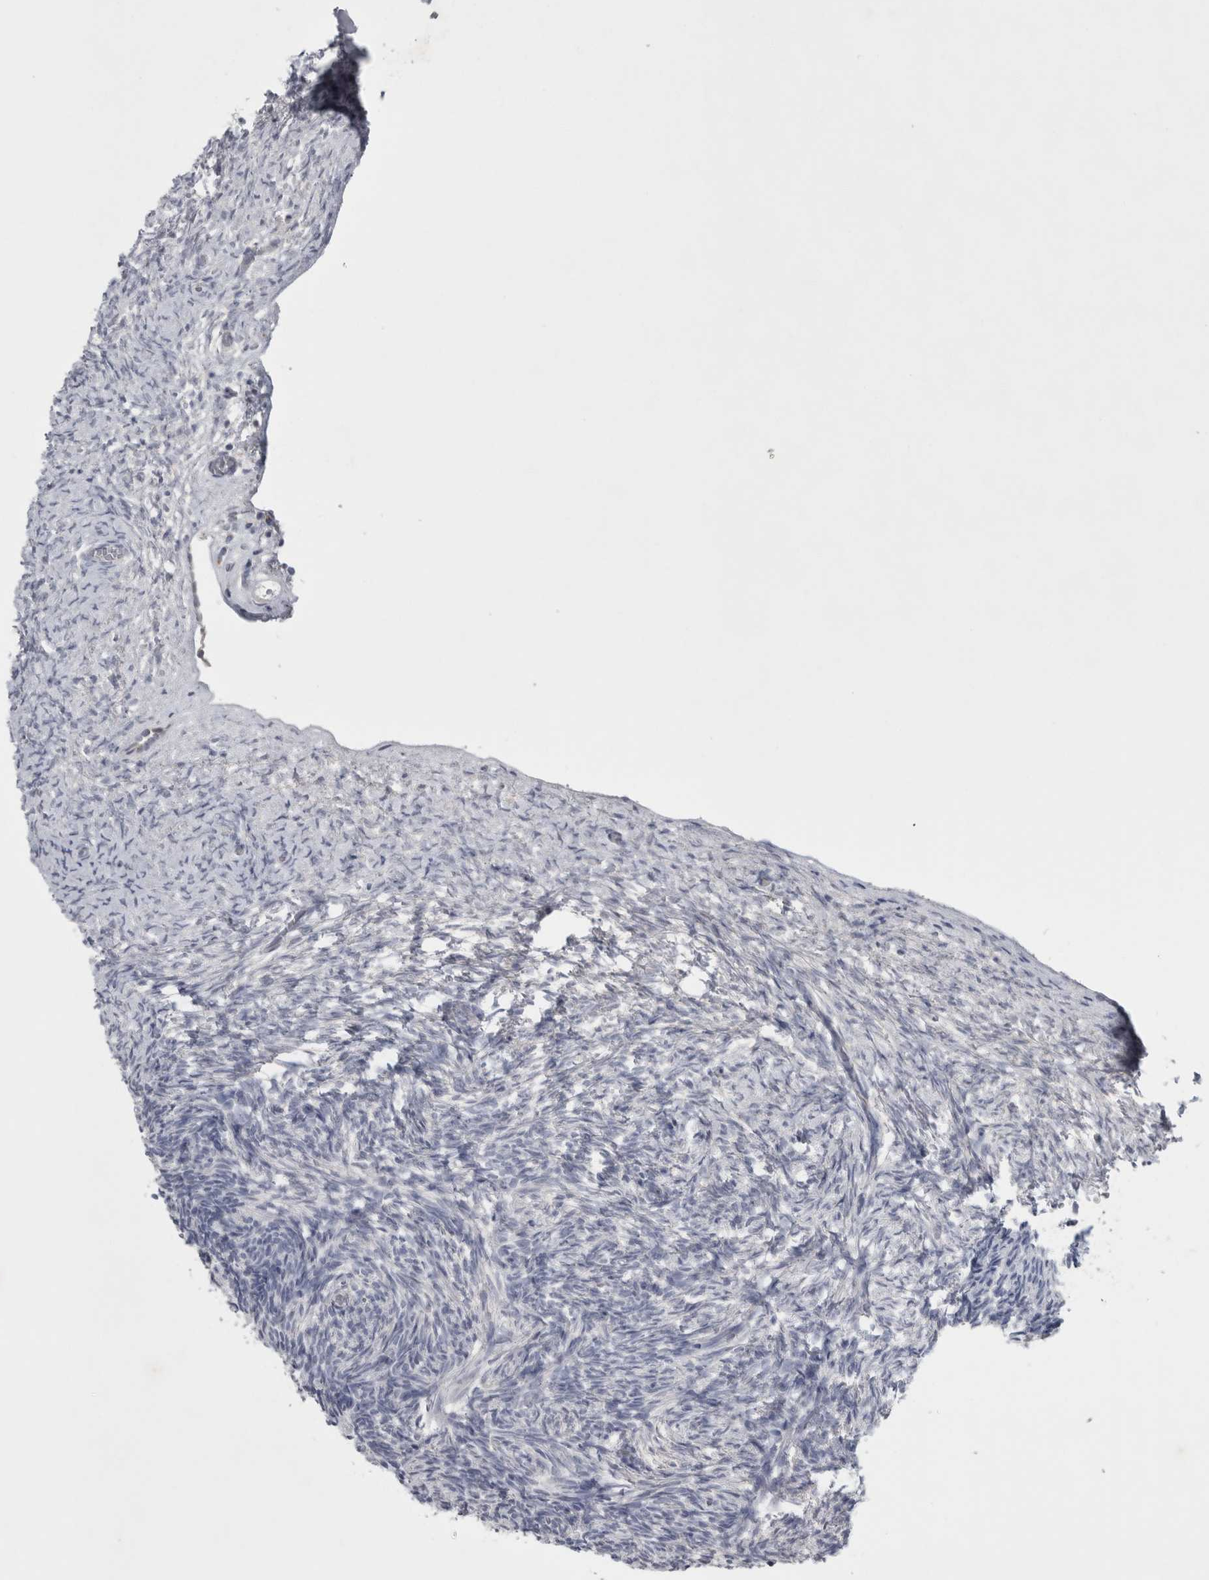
{"staining": {"intensity": "negative", "quantity": "none", "location": "none"}, "tissue": "ovary", "cell_type": "Follicle cells", "image_type": "normal", "snomed": [{"axis": "morphology", "description": "Normal tissue, NOS"}, {"axis": "topography", "description": "Ovary"}], "caption": "The immunohistochemistry micrograph has no significant staining in follicle cells of ovary. (DAB immunohistochemistry with hematoxylin counter stain).", "gene": "FXYD7", "patient": {"sex": "female", "age": 34}}